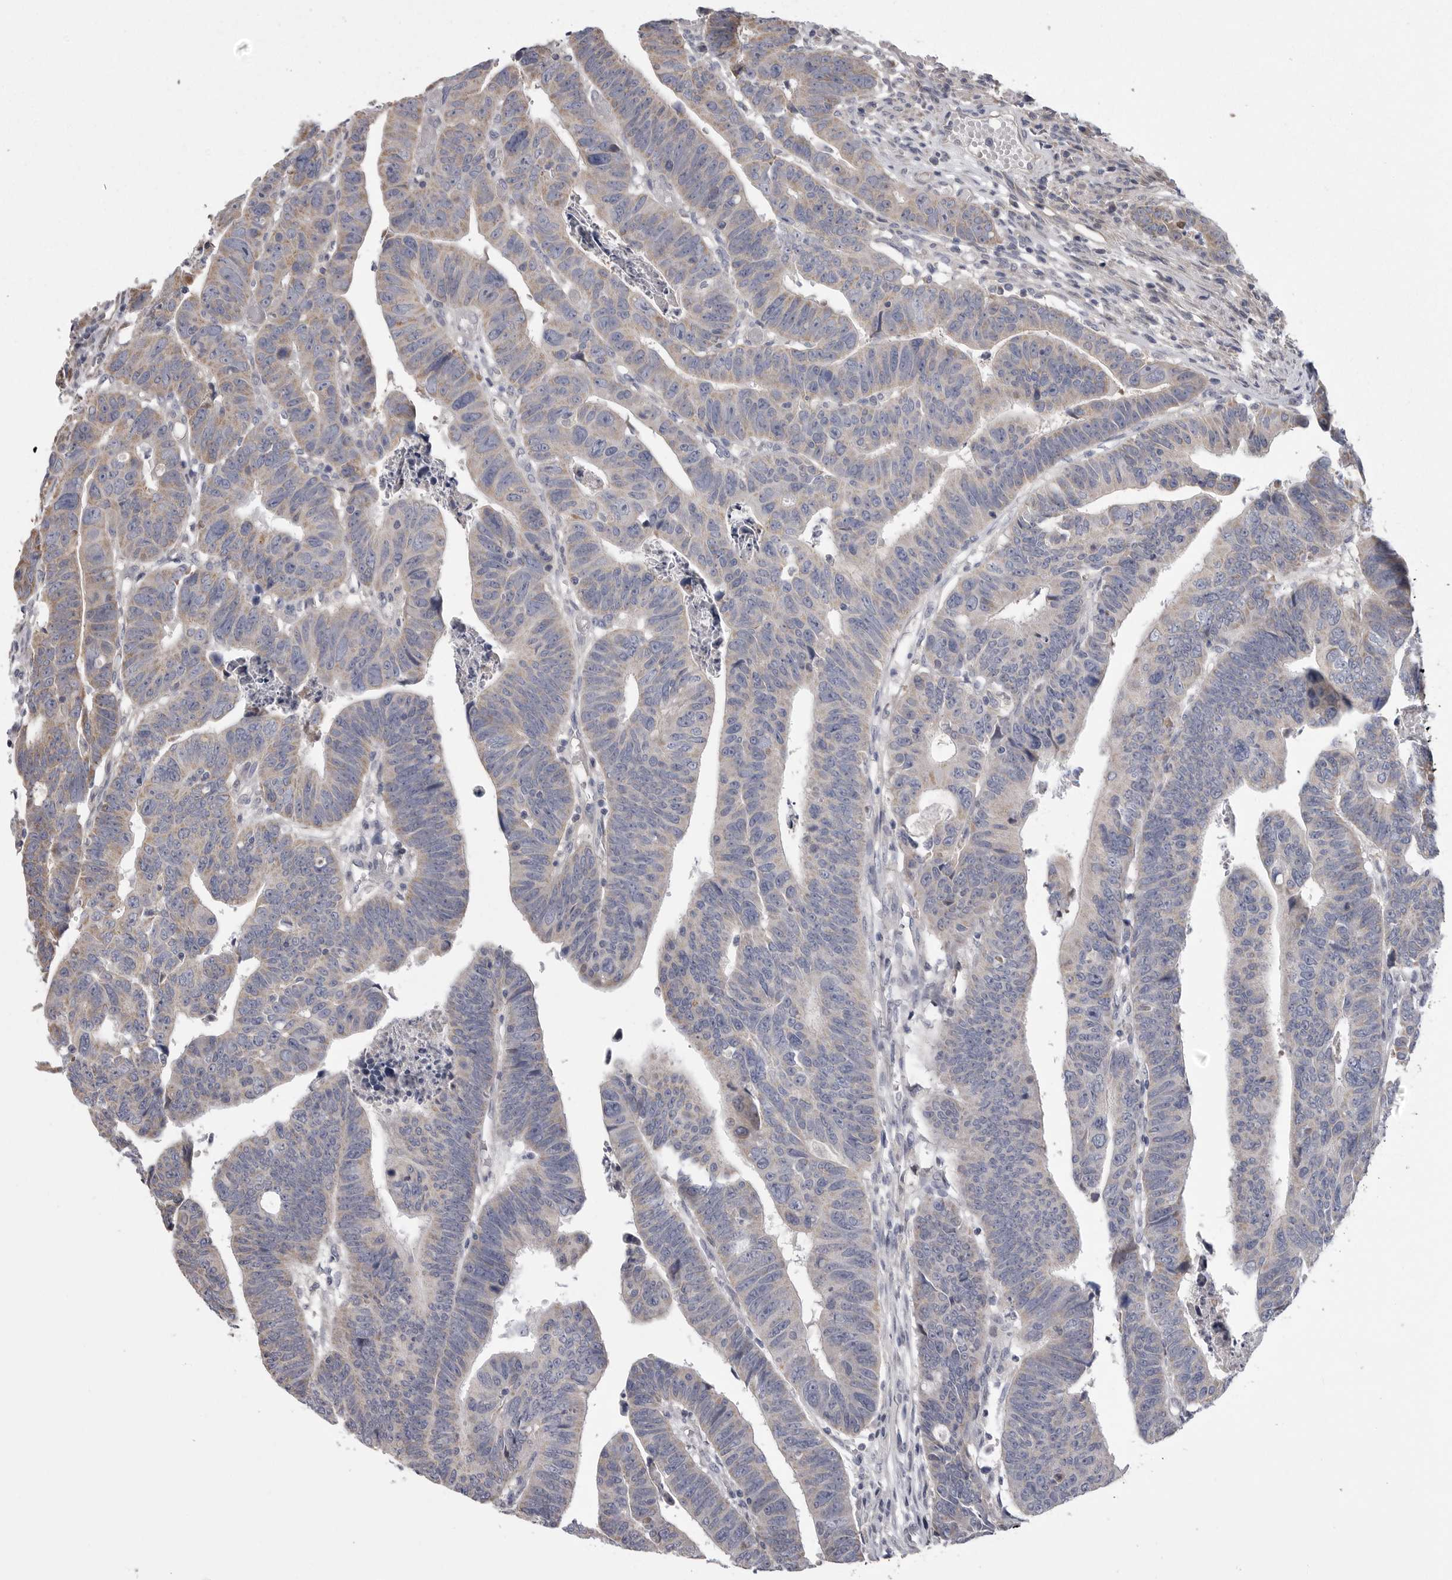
{"staining": {"intensity": "weak", "quantity": "<25%", "location": "cytoplasmic/membranous"}, "tissue": "colorectal cancer", "cell_type": "Tumor cells", "image_type": "cancer", "snomed": [{"axis": "morphology", "description": "Adenocarcinoma, NOS"}, {"axis": "topography", "description": "Rectum"}], "caption": "Colorectal adenocarcinoma stained for a protein using immunohistochemistry (IHC) displays no staining tumor cells.", "gene": "CRP", "patient": {"sex": "female", "age": 65}}